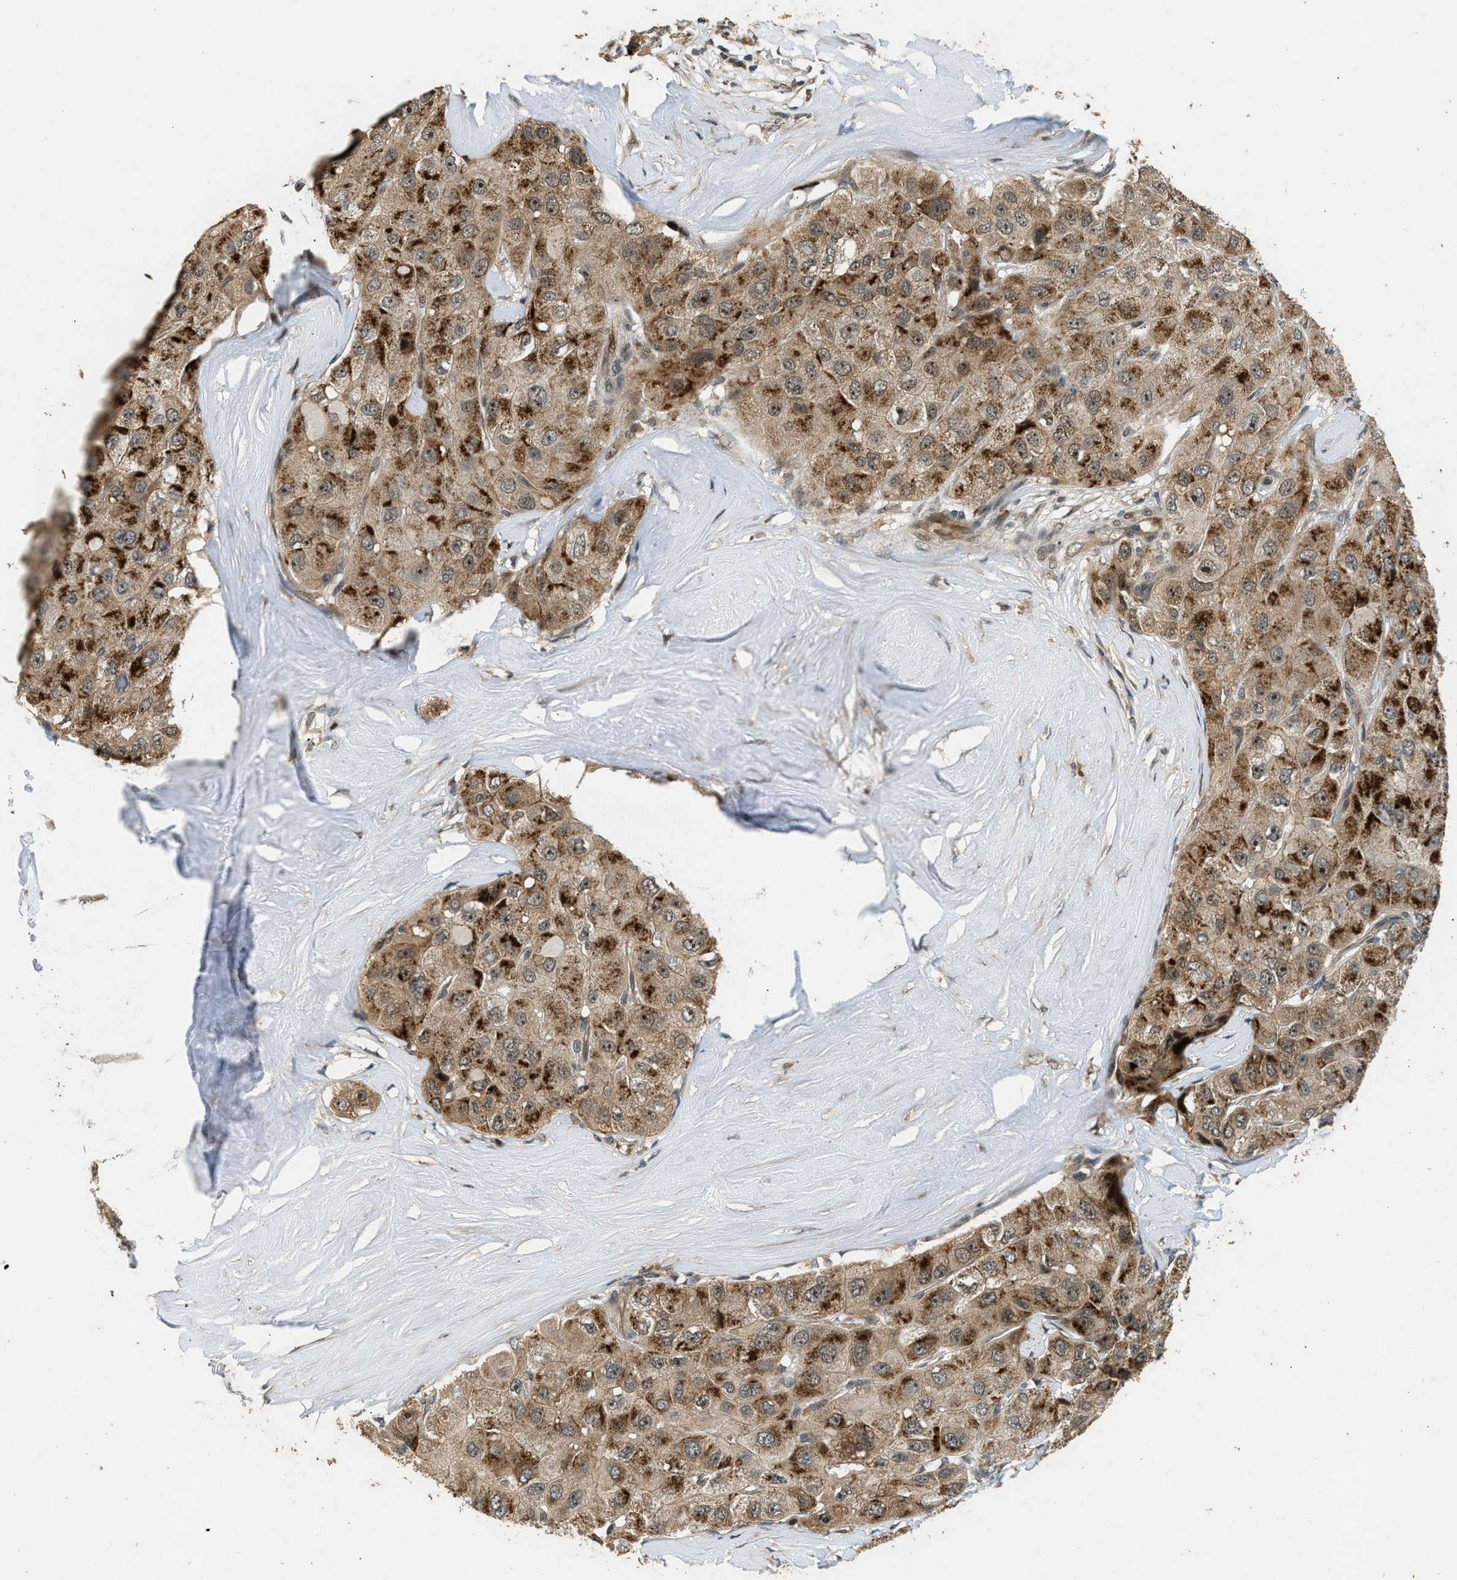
{"staining": {"intensity": "strong", "quantity": ">75%", "location": "cytoplasmic/membranous"}, "tissue": "liver cancer", "cell_type": "Tumor cells", "image_type": "cancer", "snomed": [{"axis": "morphology", "description": "Carcinoma, Hepatocellular, NOS"}, {"axis": "topography", "description": "Liver"}], "caption": "Liver hepatocellular carcinoma tissue displays strong cytoplasmic/membranous staining in about >75% of tumor cells, visualized by immunohistochemistry.", "gene": "GET1", "patient": {"sex": "male", "age": 80}}